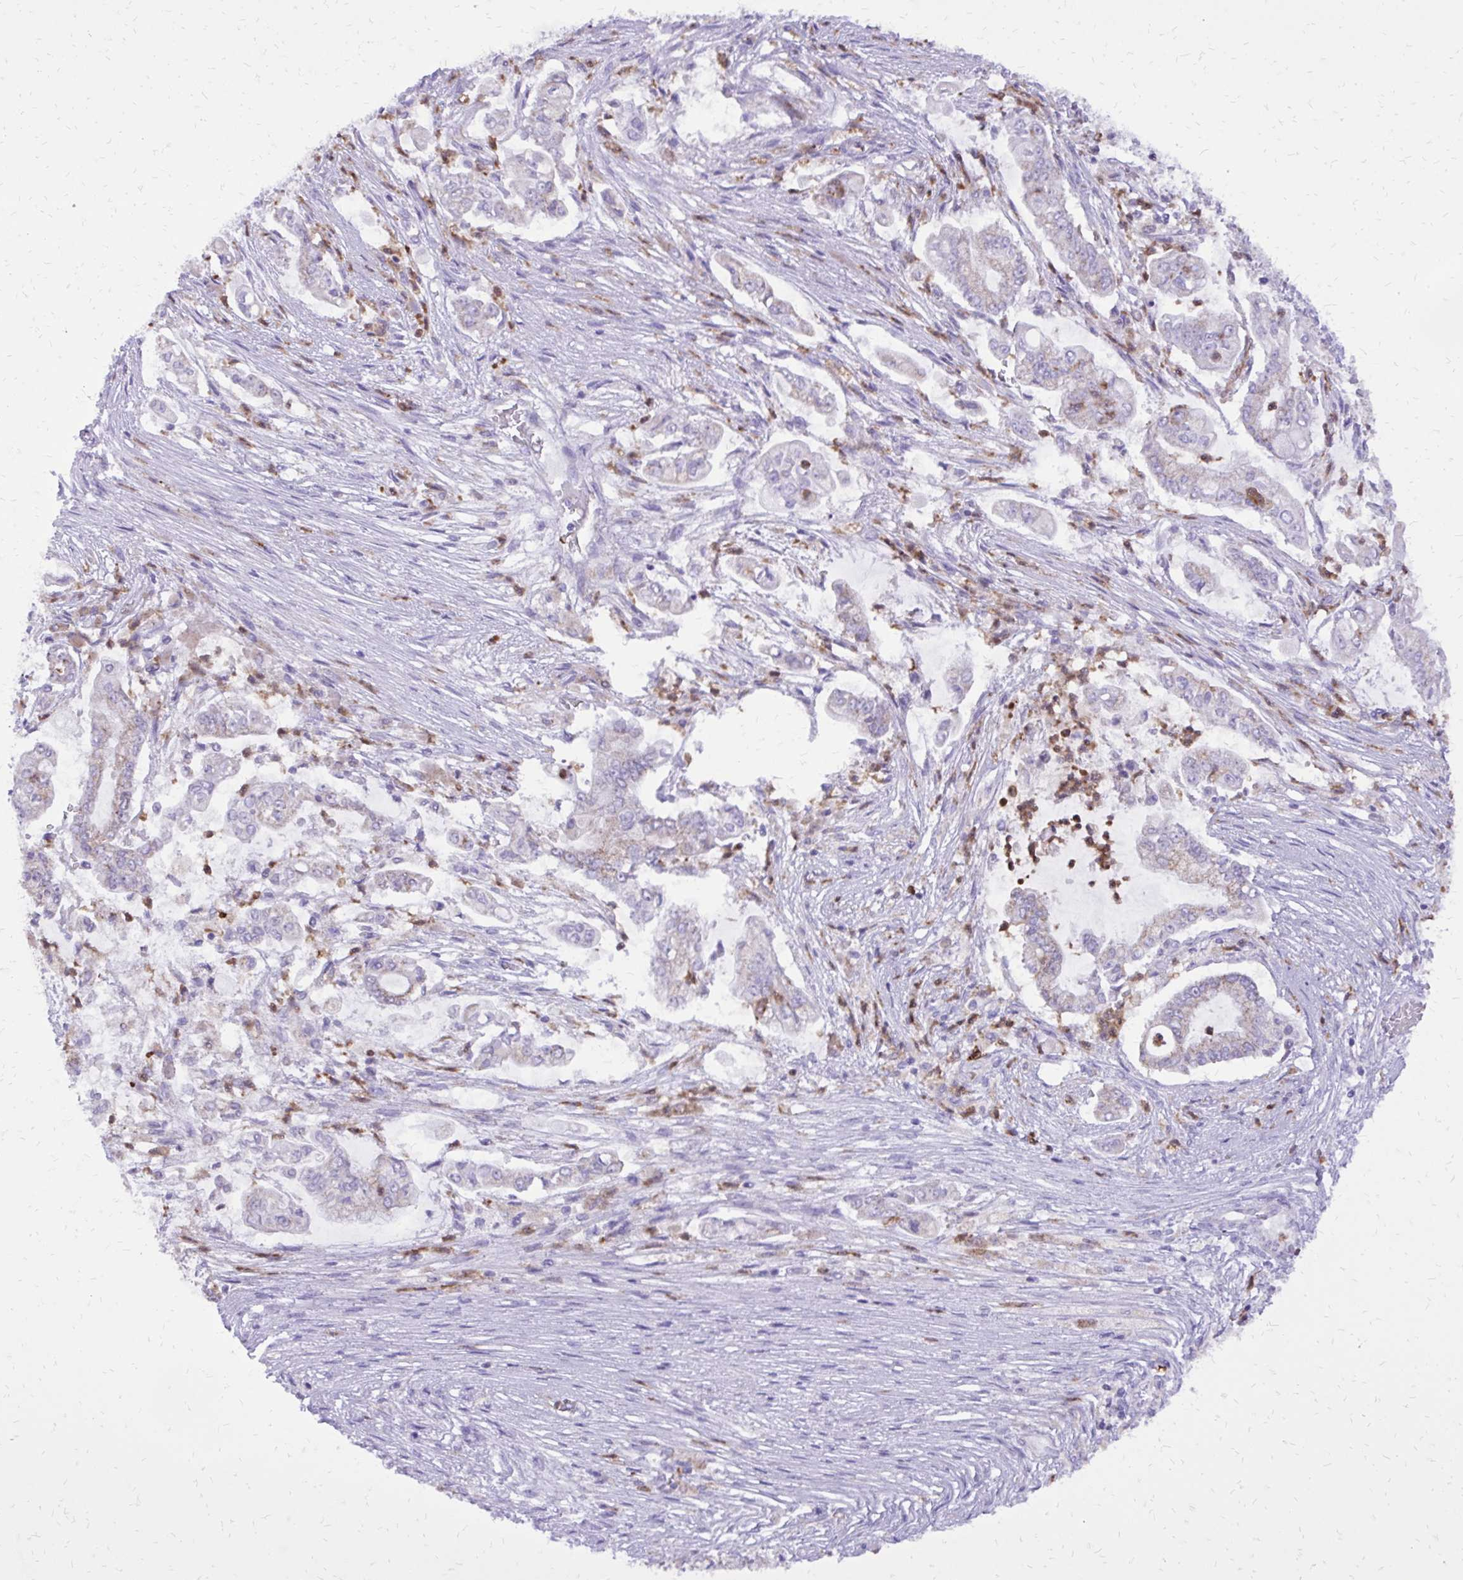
{"staining": {"intensity": "negative", "quantity": "none", "location": "none"}, "tissue": "pancreatic cancer", "cell_type": "Tumor cells", "image_type": "cancer", "snomed": [{"axis": "morphology", "description": "Adenocarcinoma, NOS"}, {"axis": "topography", "description": "Pancreas"}], "caption": "High magnification brightfield microscopy of pancreatic cancer (adenocarcinoma) stained with DAB (3,3'-diaminobenzidine) (brown) and counterstained with hematoxylin (blue): tumor cells show no significant positivity.", "gene": "CAT", "patient": {"sex": "female", "age": 69}}